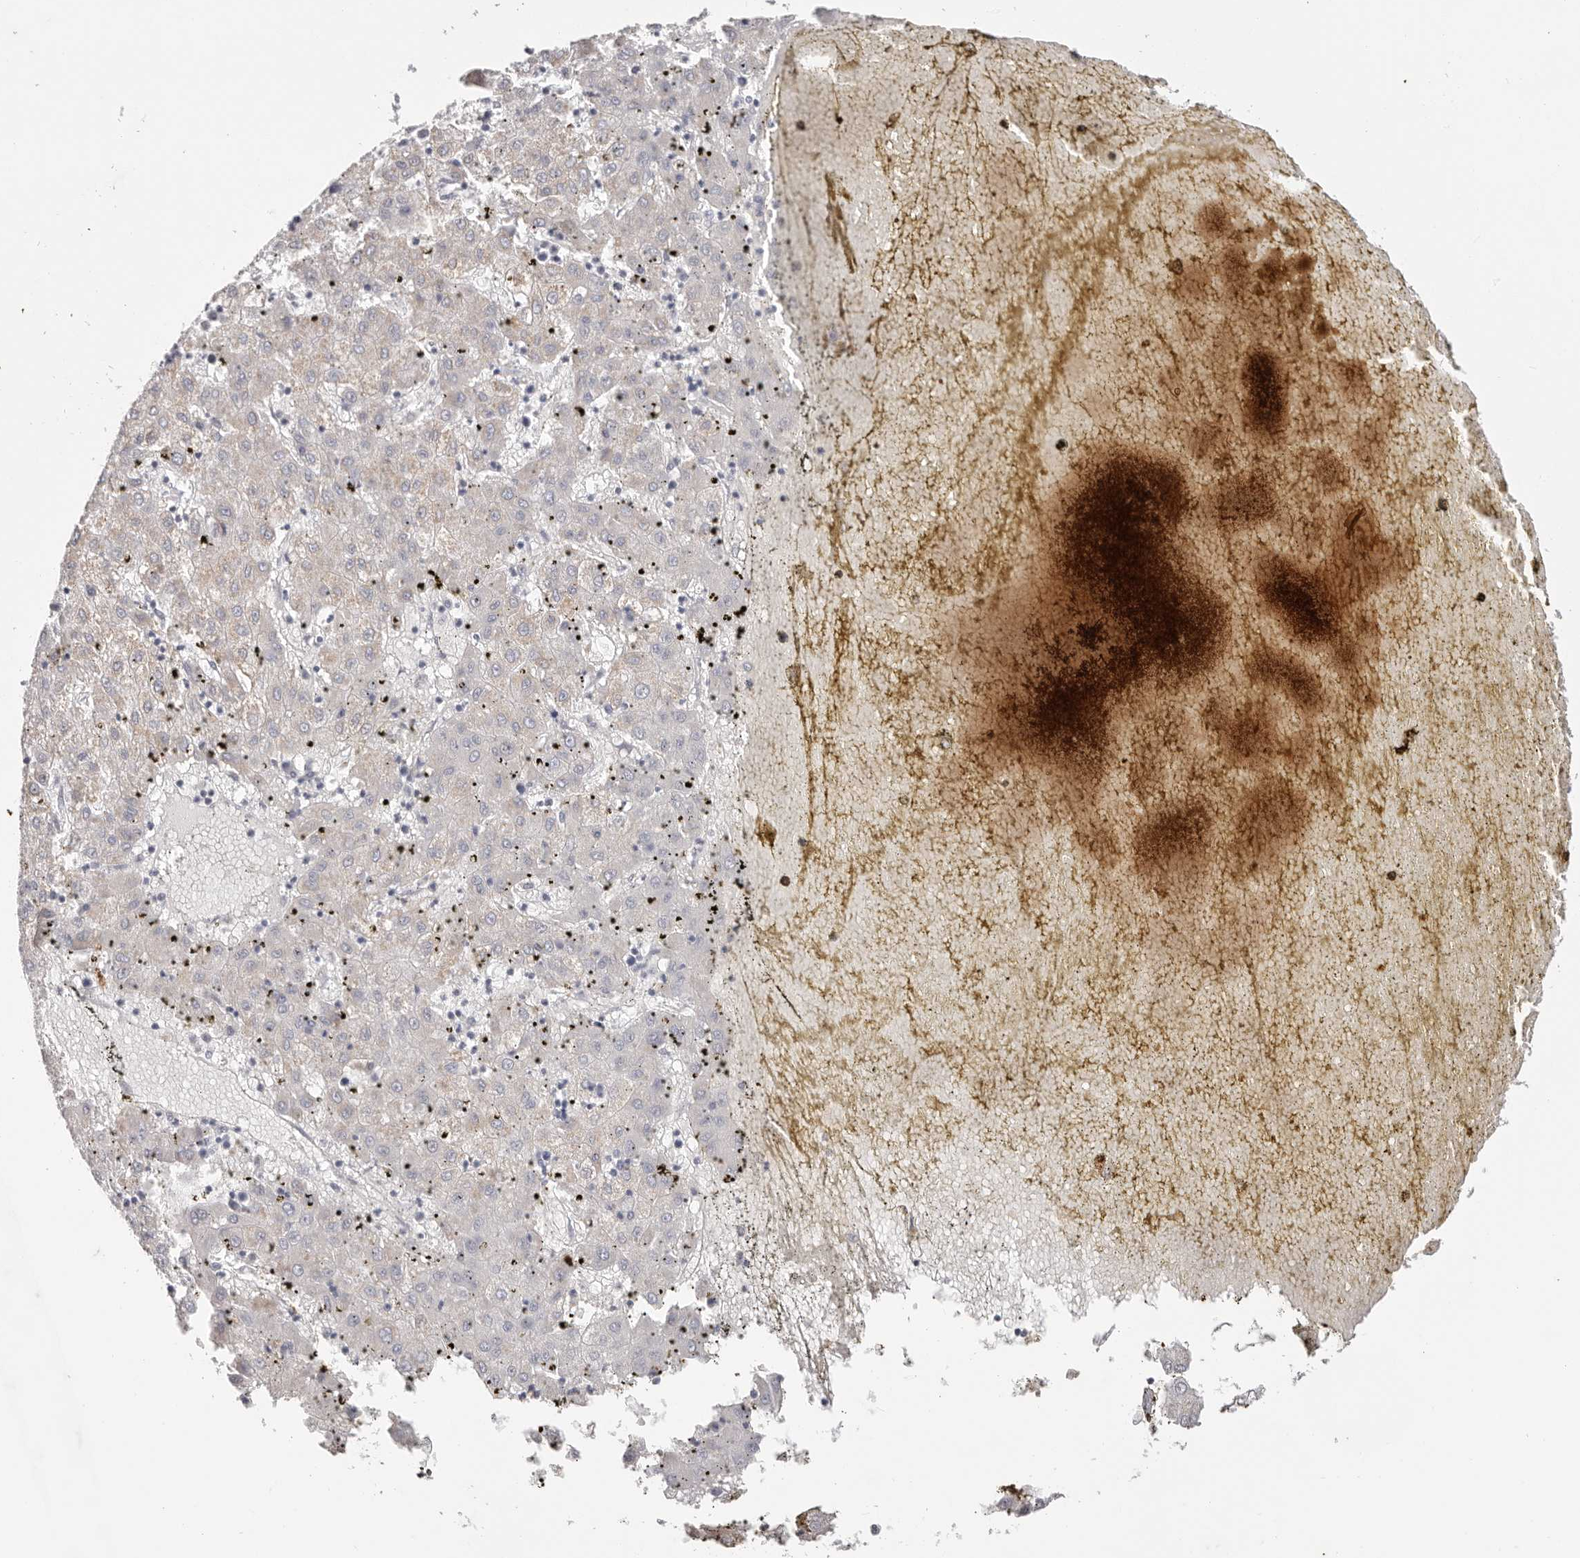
{"staining": {"intensity": "weak", "quantity": "<25%", "location": "cytoplasmic/membranous"}, "tissue": "liver cancer", "cell_type": "Tumor cells", "image_type": "cancer", "snomed": [{"axis": "morphology", "description": "Carcinoma, Hepatocellular, NOS"}, {"axis": "topography", "description": "Liver"}], "caption": "IHC histopathology image of neoplastic tissue: hepatocellular carcinoma (liver) stained with DAB (3,3'-diaminobenzidine) demonstrates no significant protein positivity in tumor cells.", "gene": "STKLD1", "patient": {"sex": "male", "age": 72}}